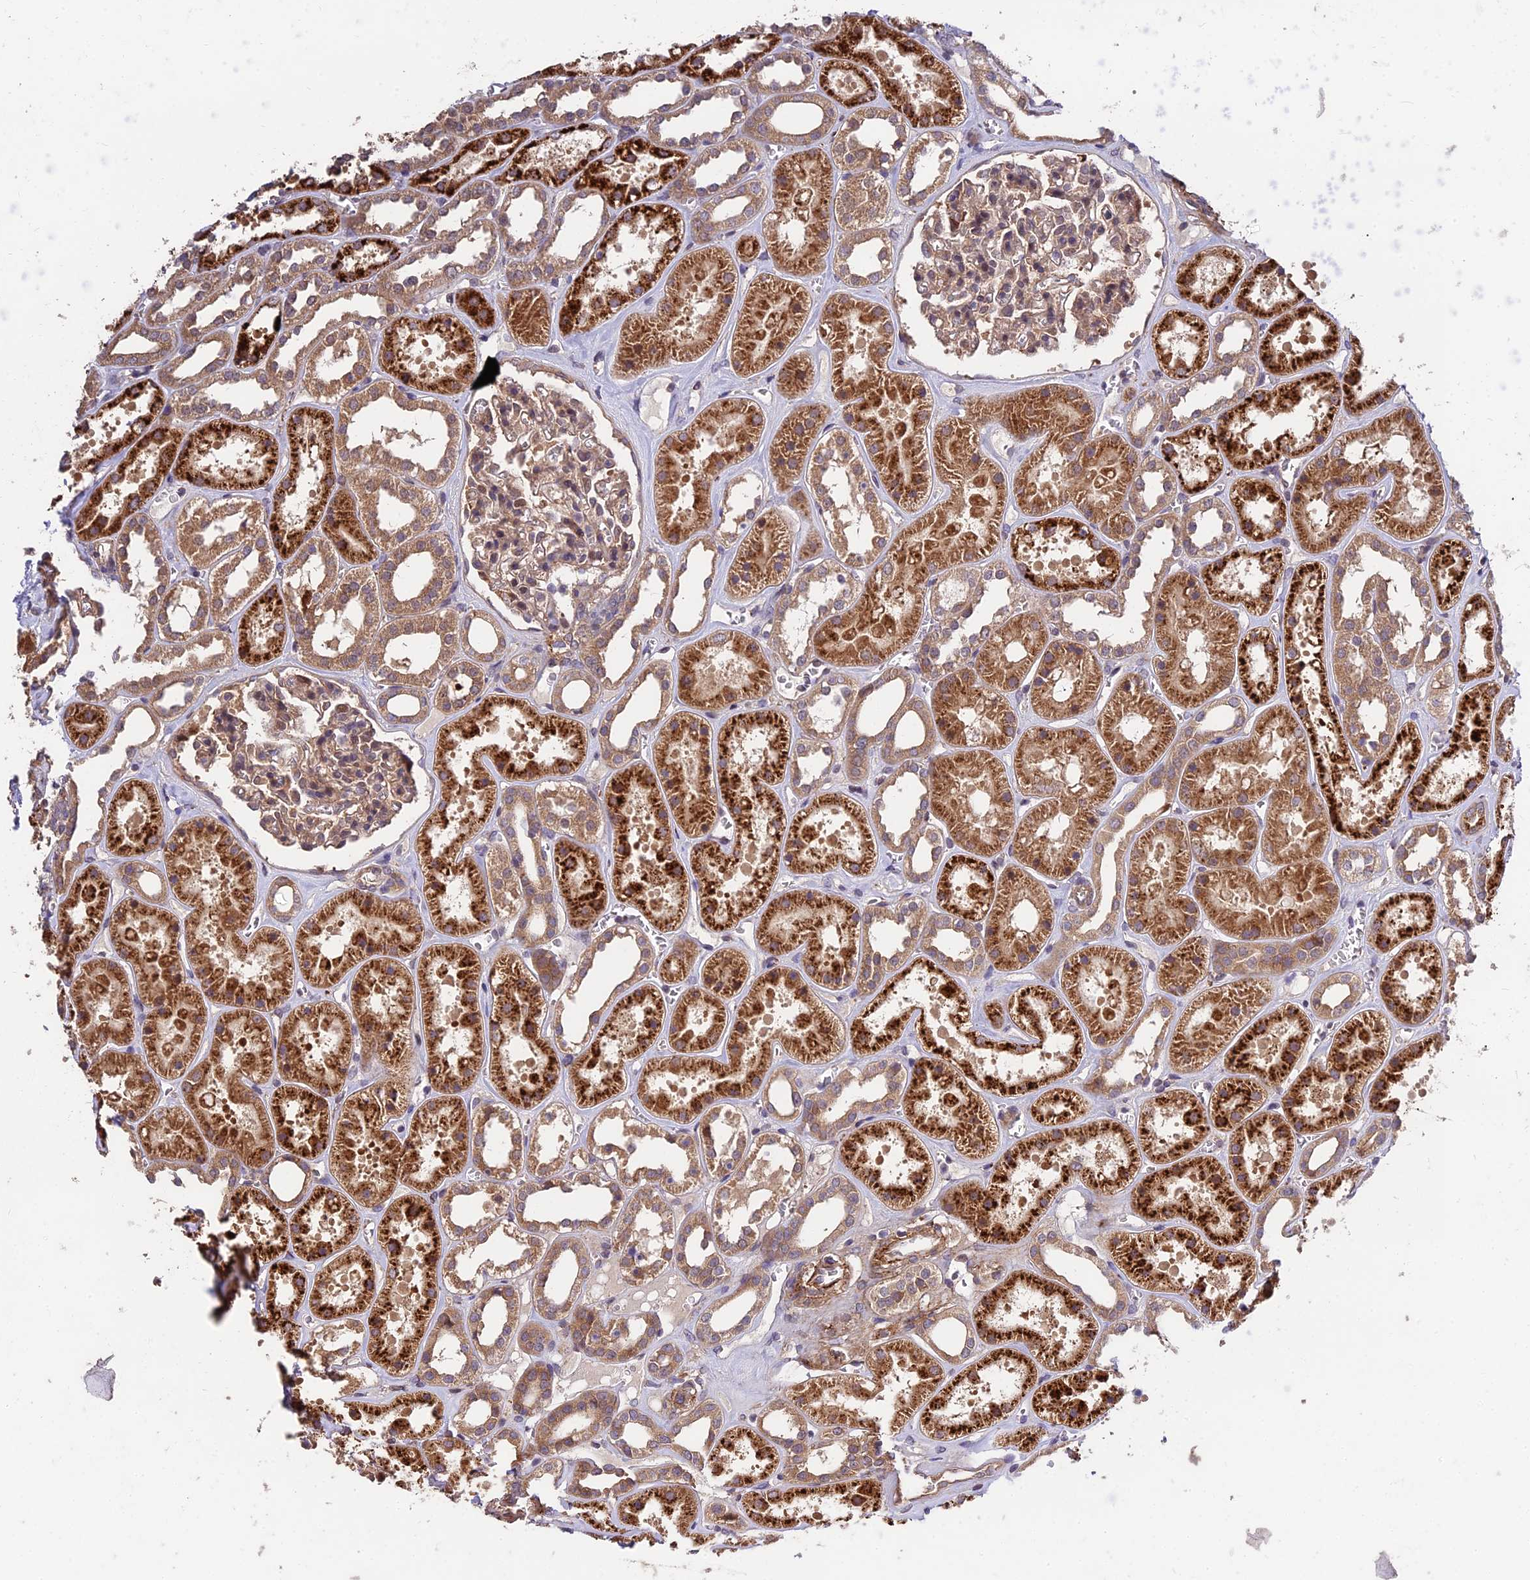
{"staining": {"intensity": "moderate", "quantity": ">75%", "location": "cytoplasmic/membranous,nuclear"}, "tissue": "kidney", "cell_type": "Cells in glomeruli", "image_type": "normal", "snomed": [{"axis": "morphology", "description": "Normal tissue, NOS"}, {"axis": "topography", "description": "Kidney"}], "caption": "This image shows immunohistochemistry (IHC) staining of normal kidney, with medium moderate cytoplasmic/membranous,nuclear expression in approximately >75% of cells in glomeruli.", "gene": "MKKS", "patient": {"sex": "female", "age": 41}}